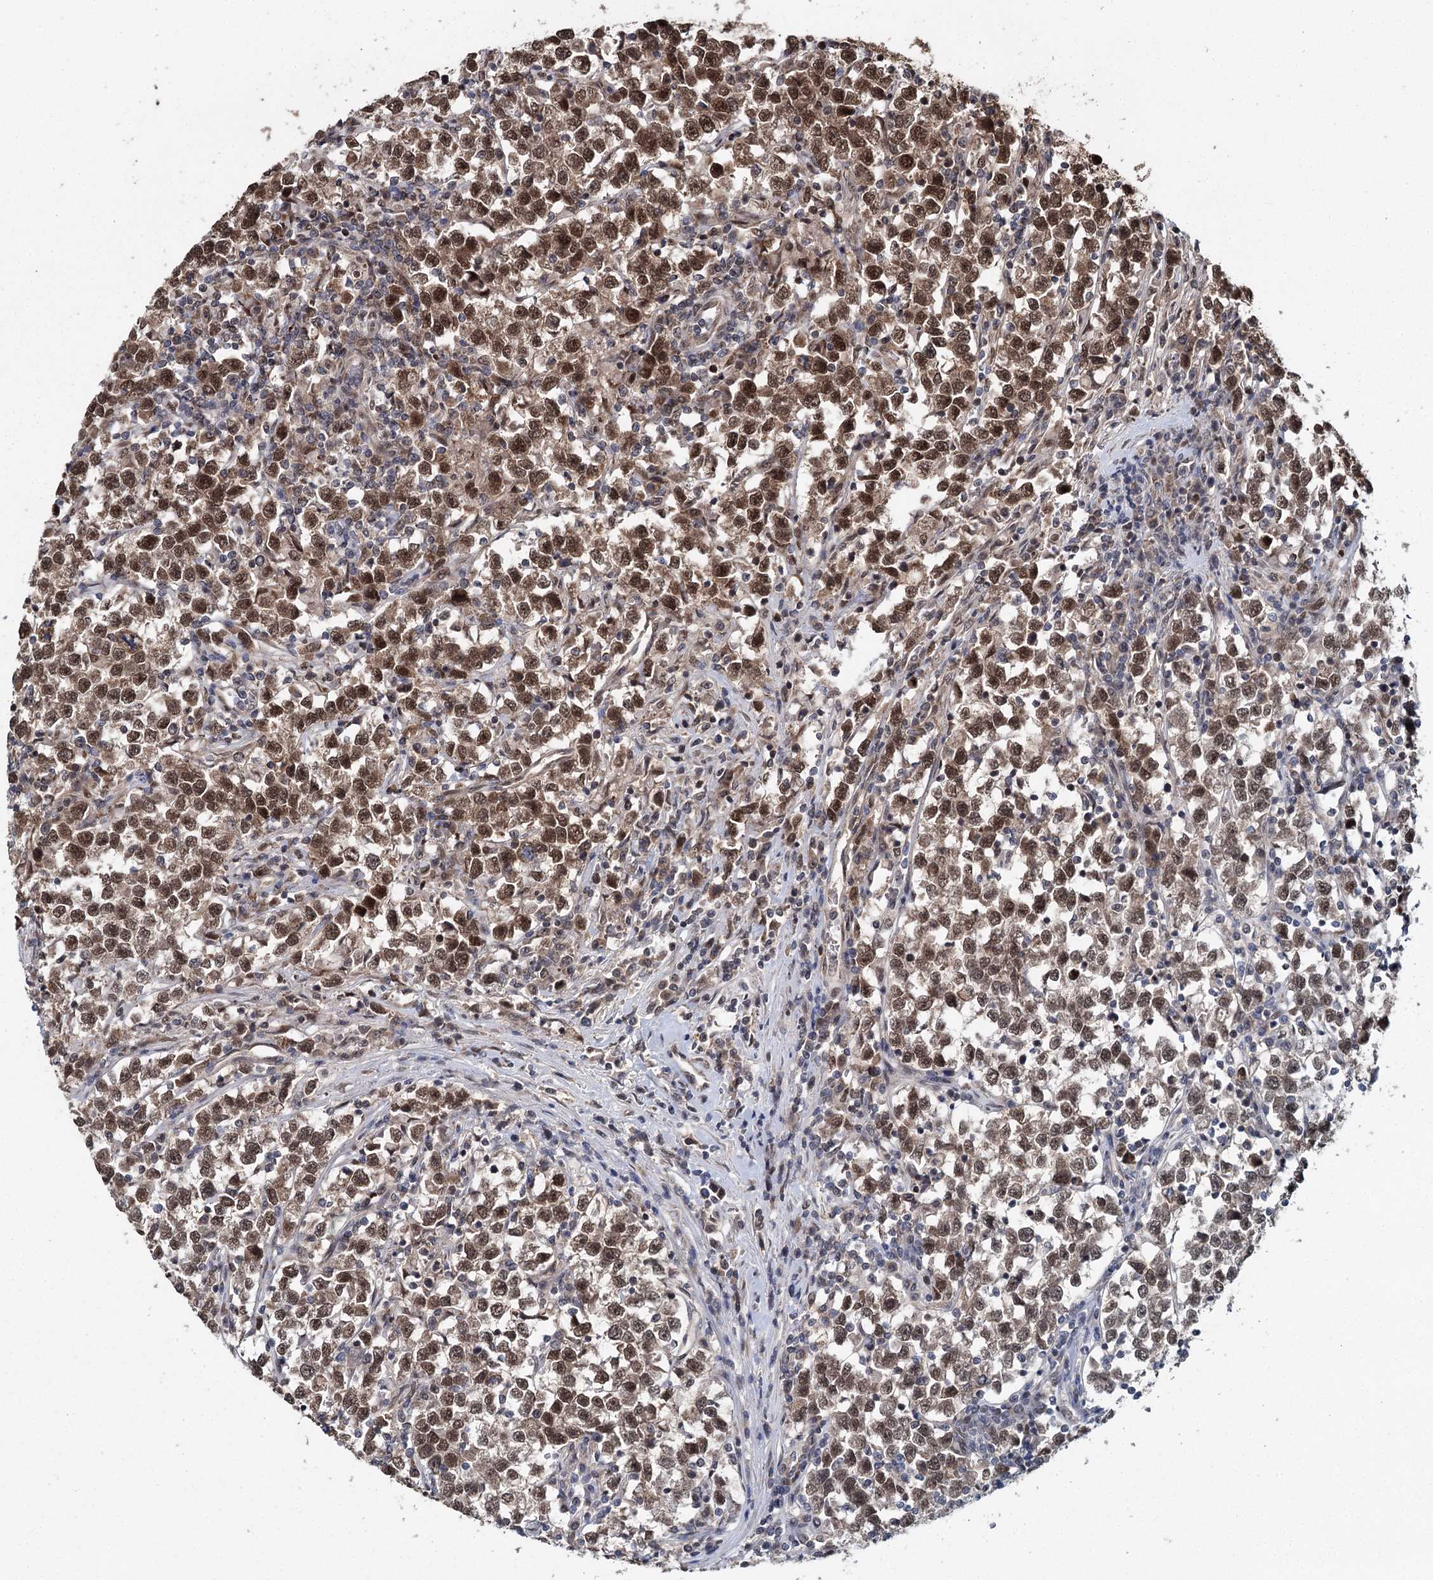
{"staining": {"intensity": "moderate", "quantity": "25%-75%", "location": "cytoplasmic/membranous,nuclear"}, "tissue": "testis cancer", "cell_type": "Tumor cells", "image_type": "cancer", "snomed": [{"axis": "morphology", "description": "Normal tissue, NOS"}, {"axis": "morphology", "description": "Seminoma, NOS"}, {"axis": "topography", "description": "Testis"}], "caption": "The immunohistochemical stain labels moderate cytoplasmic/membranous and nuclear positivity in tumor cells of seminoma (testis) tissue.", "gene": "MYG1", "patient": {"sex": "male", "age": 43}}